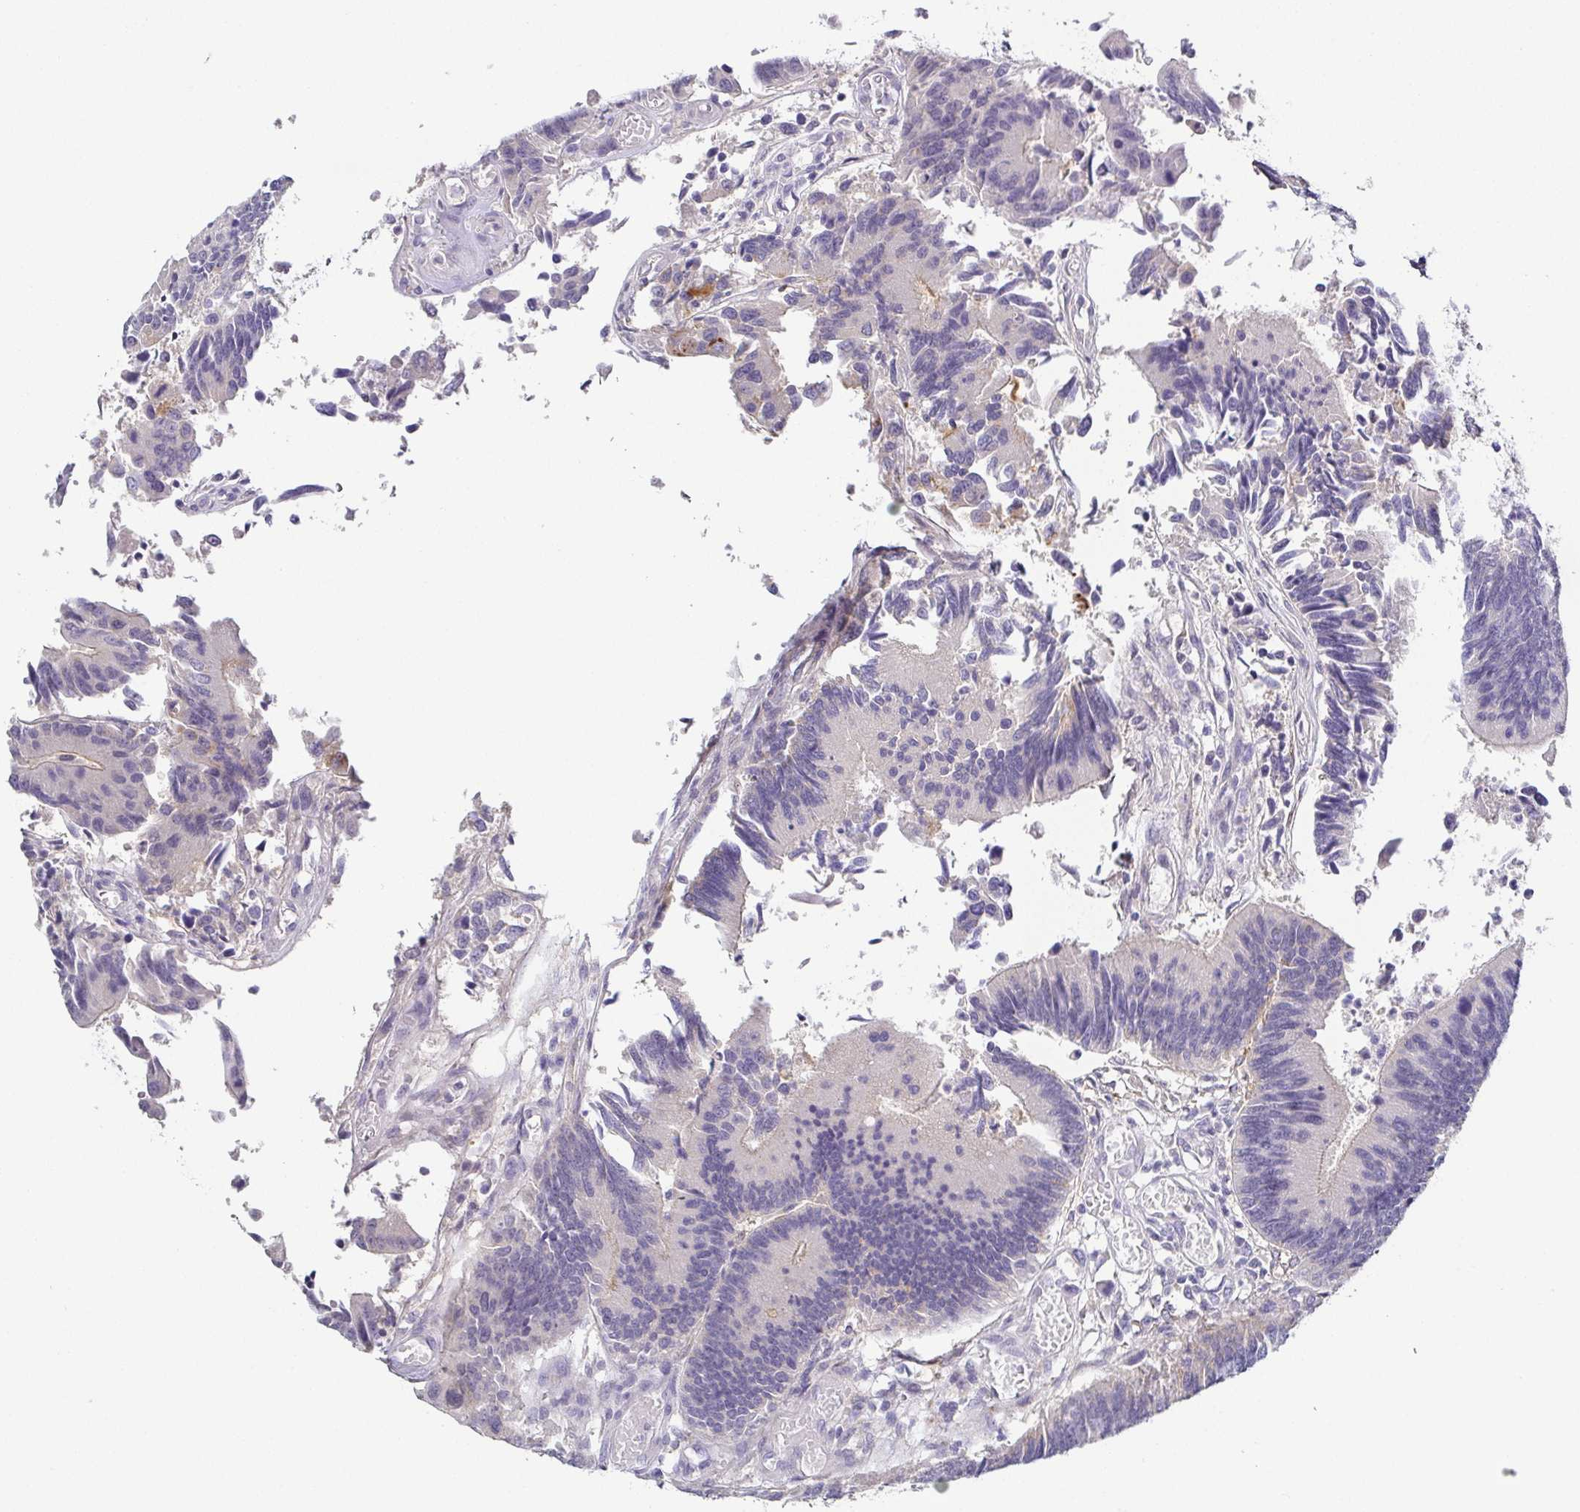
{"staining": {"intensity": "negative", "quantity": "none", "location": "none"}, "tissue": "colorectal cancer", "cell_type": "Tumor cells", "image_type": "cancer", "snomed": [{"axis": "morphology", "description": "Adenocarcinoma, NOS"}, {"axis": "topography", "description": "Colon"}], "caption": "This is a photomicrograph of IHC staining of colorectal cancer (adenocarcinoma), which shows no staining in tumor cells.", "gene": "RNASE7", "patient": {"sex": "female", "age": 67}}